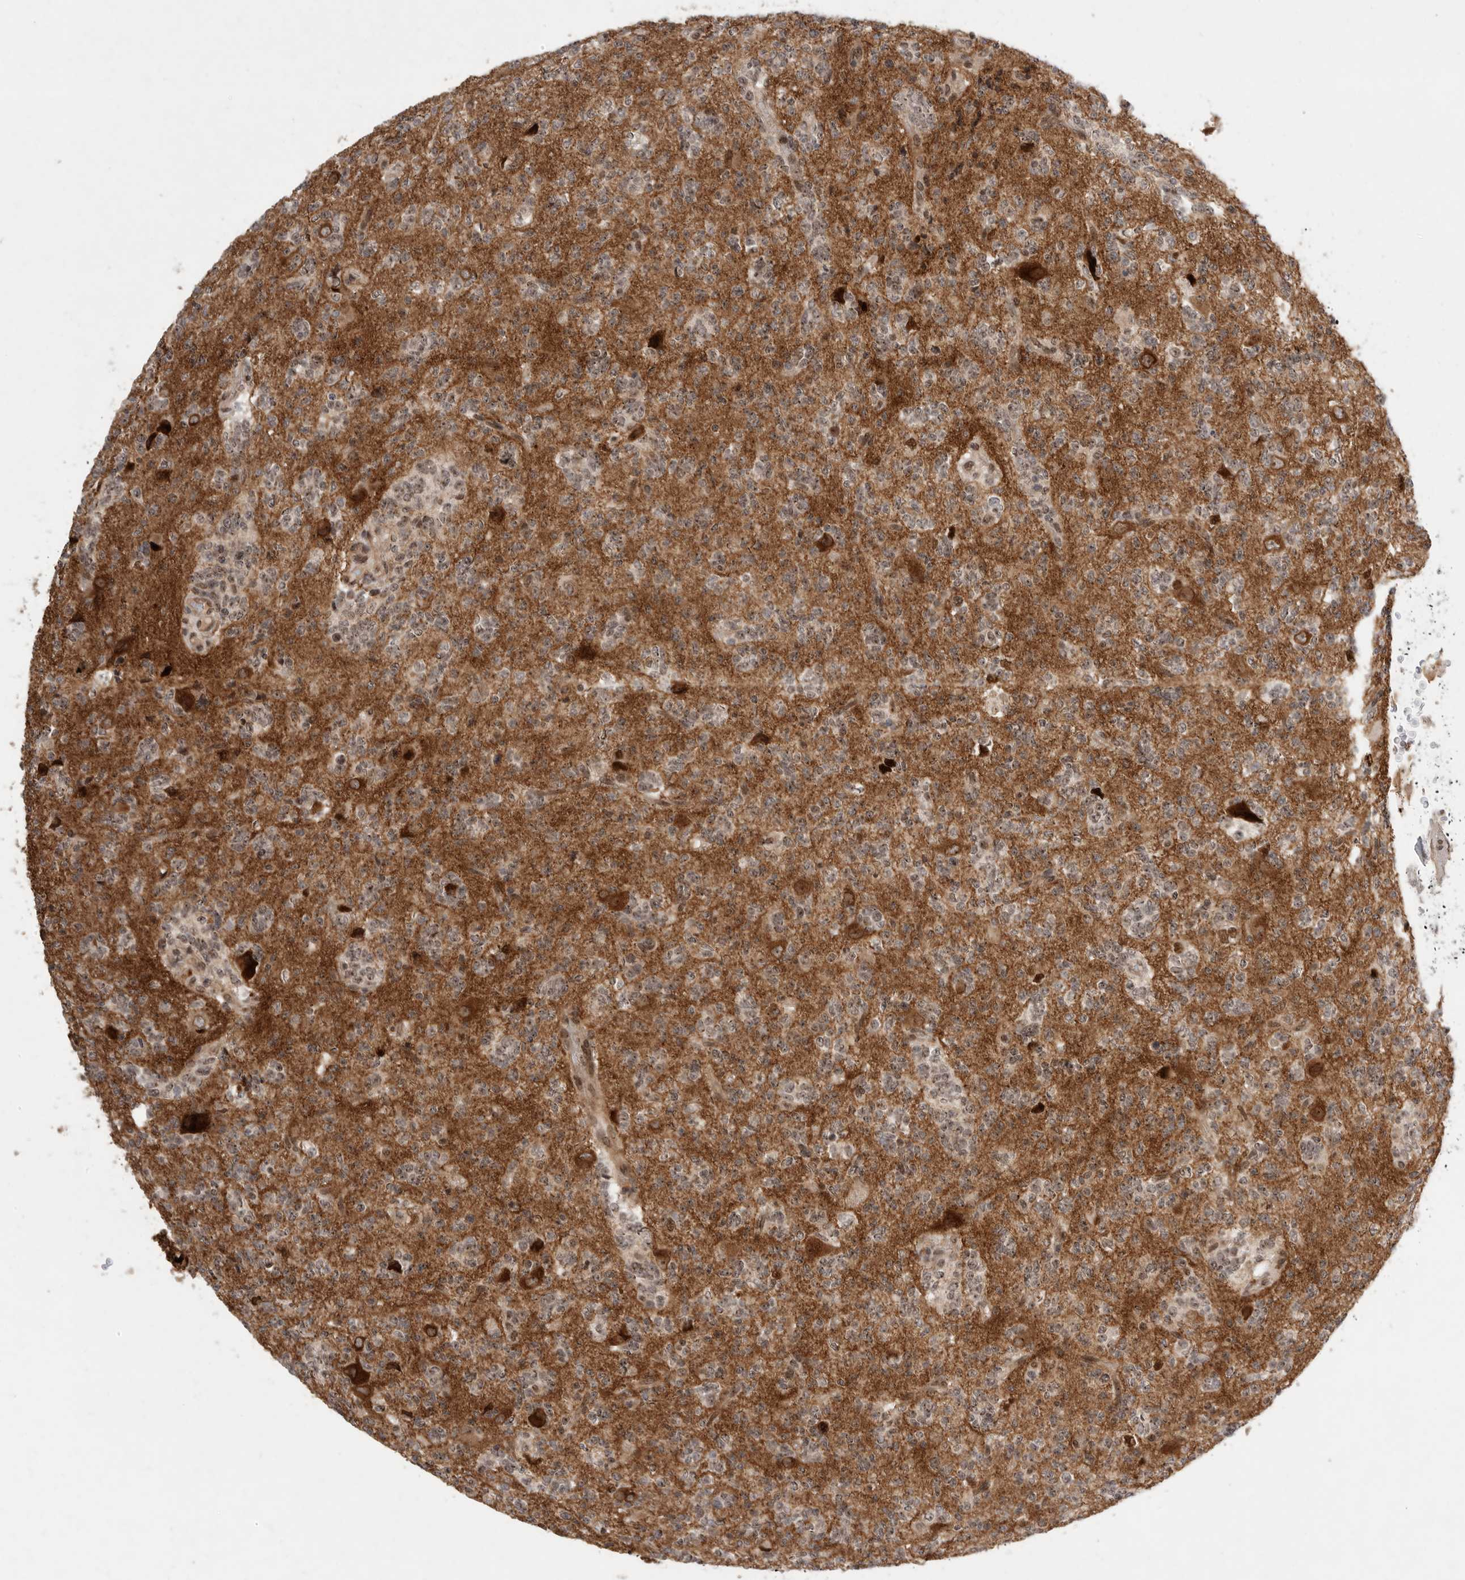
{"staining": {"intensity": "weak", "quantity": "25%-75%", "location": "nuclear"}, "tissue": "glioma", "cell_type": "Tumor cells", "image_type": "cancer", "snomed": [{"axis": "morphology", "description": "Glioma, malignant, High grade"}, {"axis": "topography", "description": "Brain"}], "caption": "Tumor cells display low levels of weak nuclear positivity in approximately 25%-75% of cells in malignant glioma (high-grade).", "gene": "LEMD3", "patient": {"sex": "female", "age": 62}}